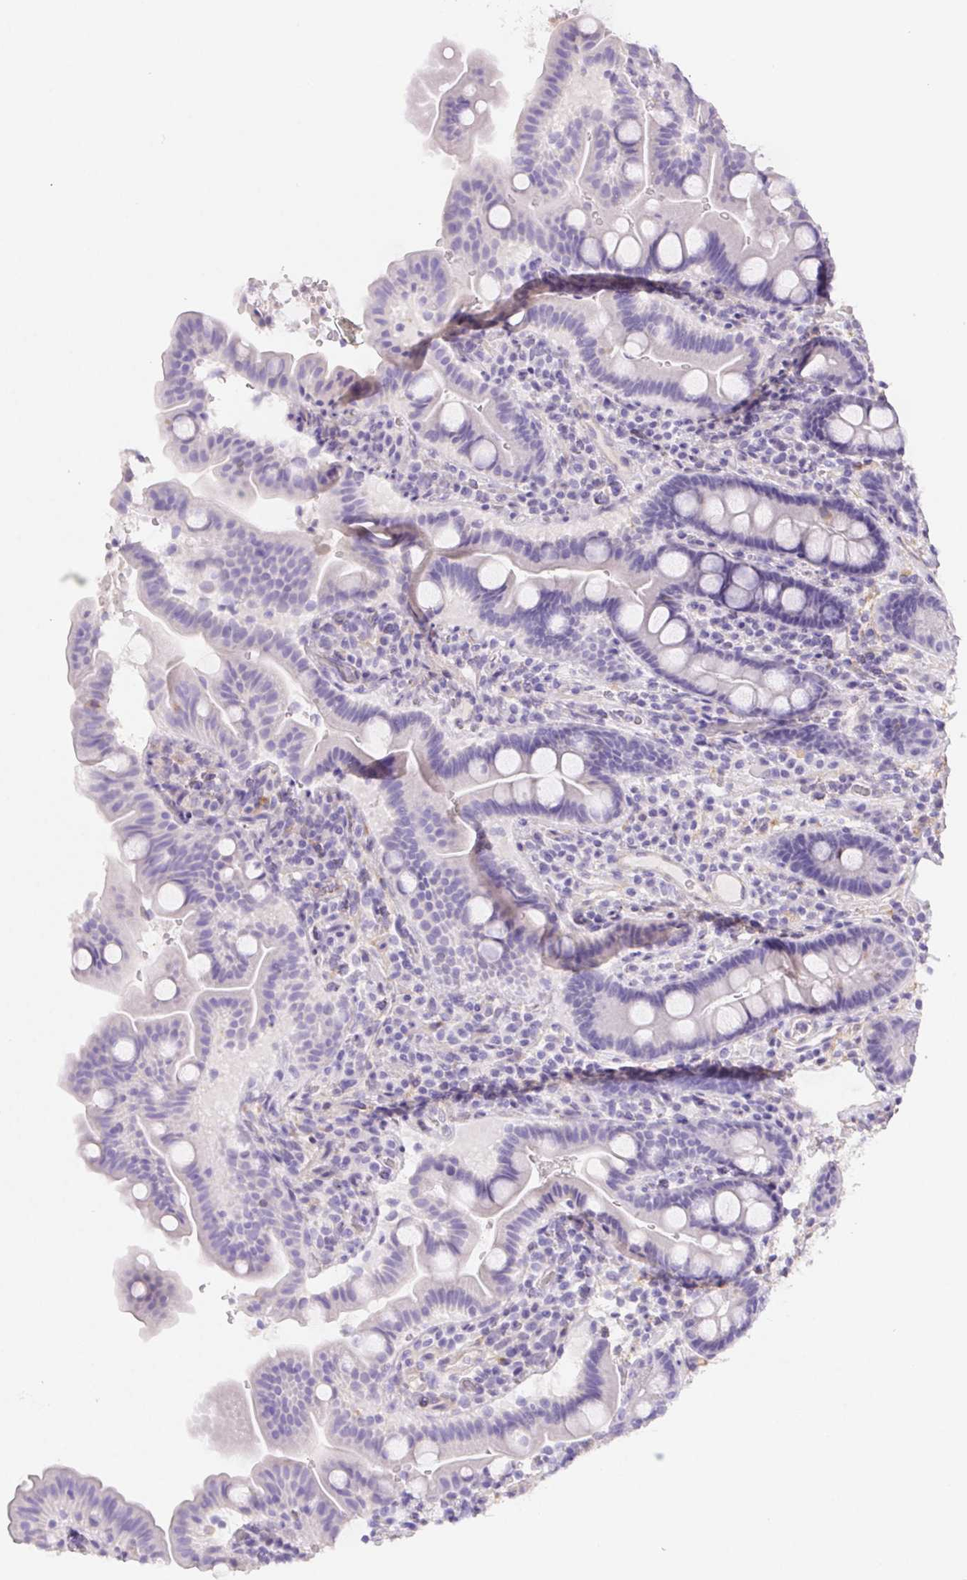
{"staining": {"intensity": "negative", "quantity": "none", "location": "none"}, "tissue": "small intestine", "cell_type": "Glandular cells", "image_type": "normal", "snomed": [{"axis": "morphology", "description": "Normal tissue, NOS"}, {"axis": "topography", "description": "Small intestine"}], "caption": "Immunohistochemistry (IHC) photomicrograph of benign small intestine: small intestine stained with DAB displays no significant protein positivity in glandular cells. (DAB (3,3'-diaminobenzidine) immunohistochemistry (IHC) visualized using brightfield microscopy, high magnification).", "gene": "PNLIP", "patient": {"sex": "male", "age": 26}}